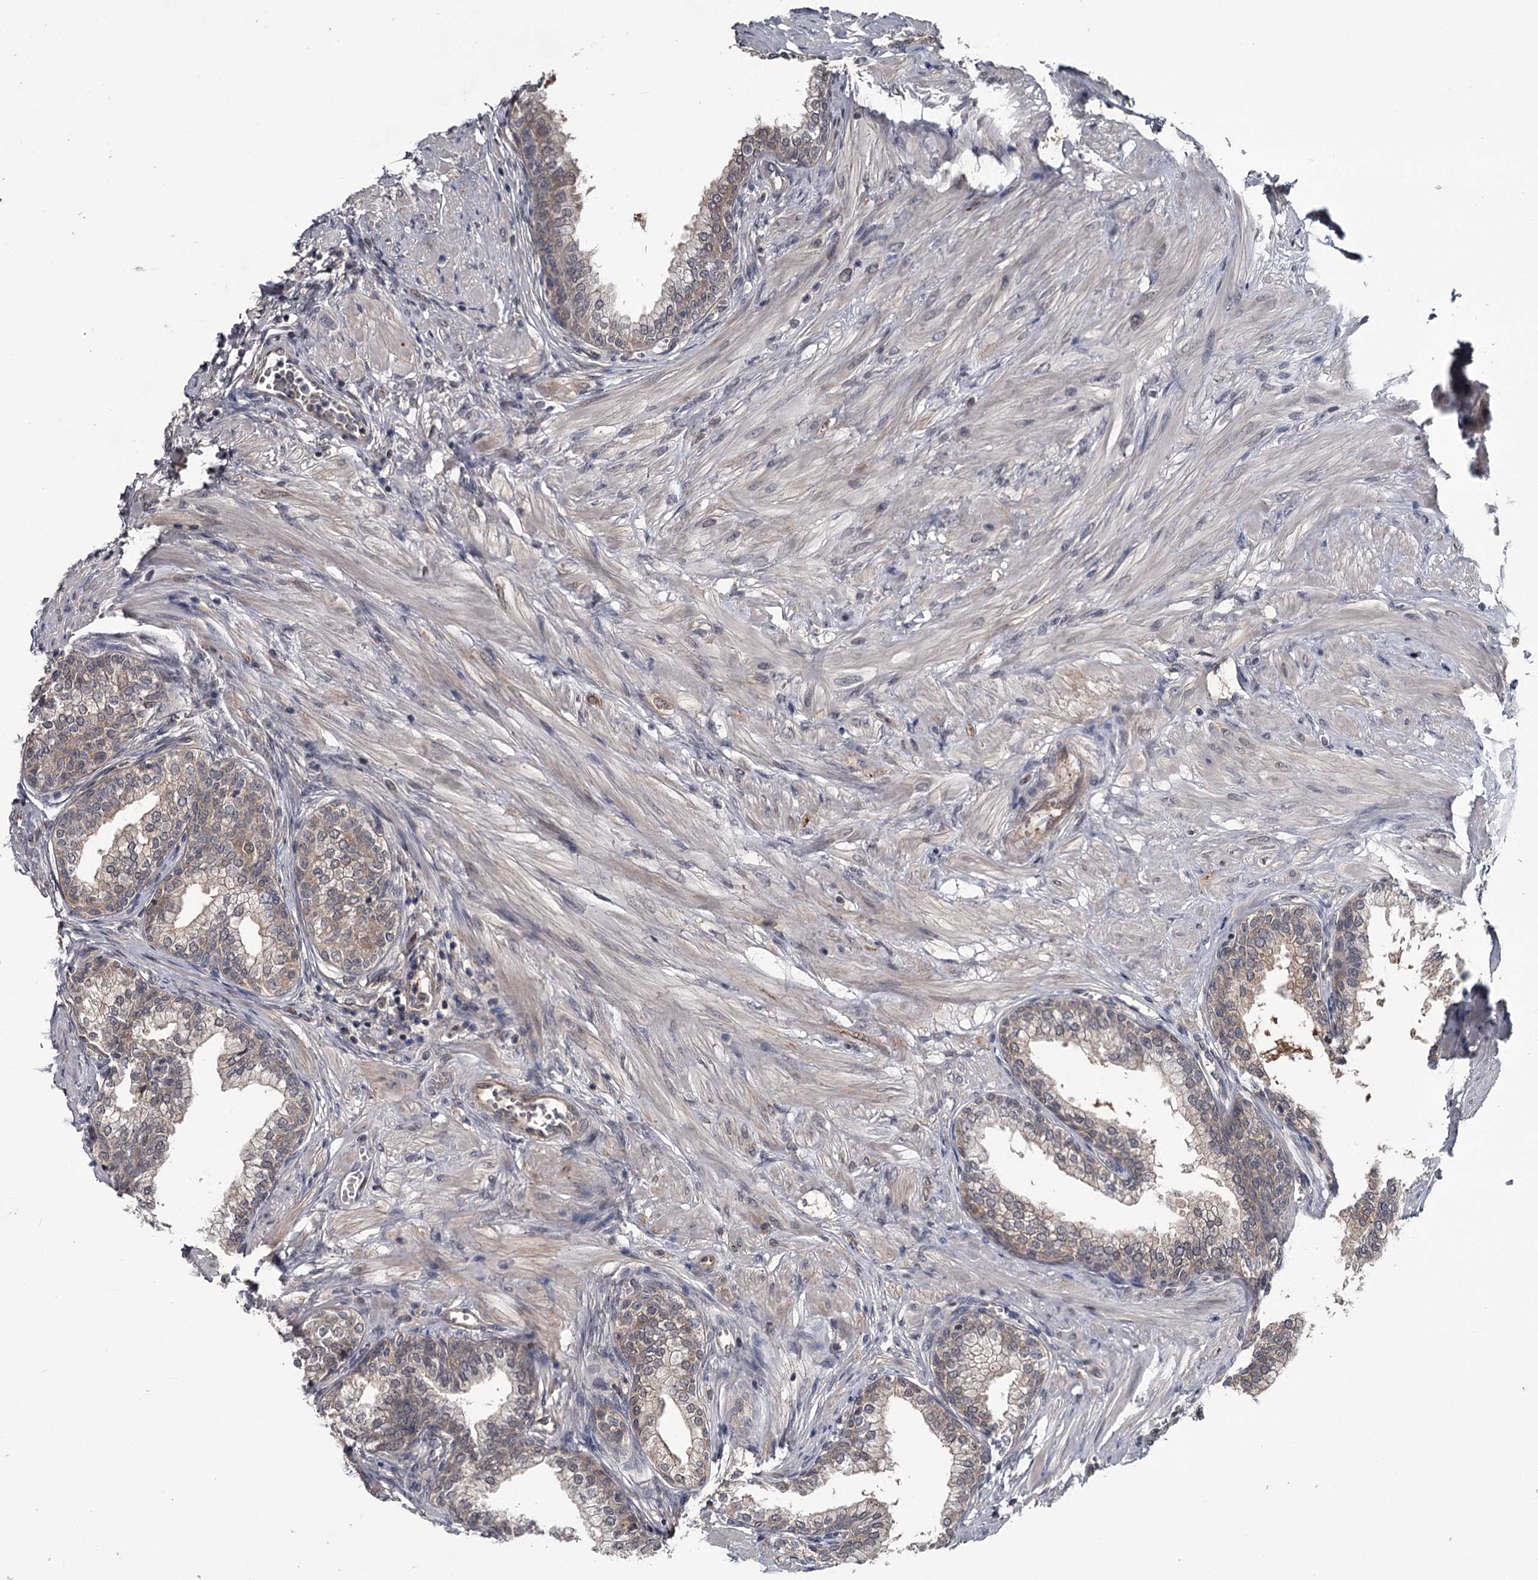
{"staining": {"intensity": "weak", "quantity": "25%-75%", "location": "cytoplasmic/membranous"}, "tissue": "prostate", "cell_type": "Glandular cells", "image_type": "normal", "snomed": [{"axis": "morphology", "description": "Normal tissue, NOS"}, {"axis": "morphology", "description": "Urothelial carcinoma, Low grade"}, {"axis": "topography", "description": "Urinary bladder"}, {"axis": "topography", "description": "Prostate"}], "caption": "A brown stain labels weak cytoplasmic/membranous staining of a protein in glandular cells of benign human prostate. Immunohistochemistry (ihc) stains the protein in brown and the nuclei are stained blue.", "gene": "DAO", "patient": {"sex": "male", "age": 60}}